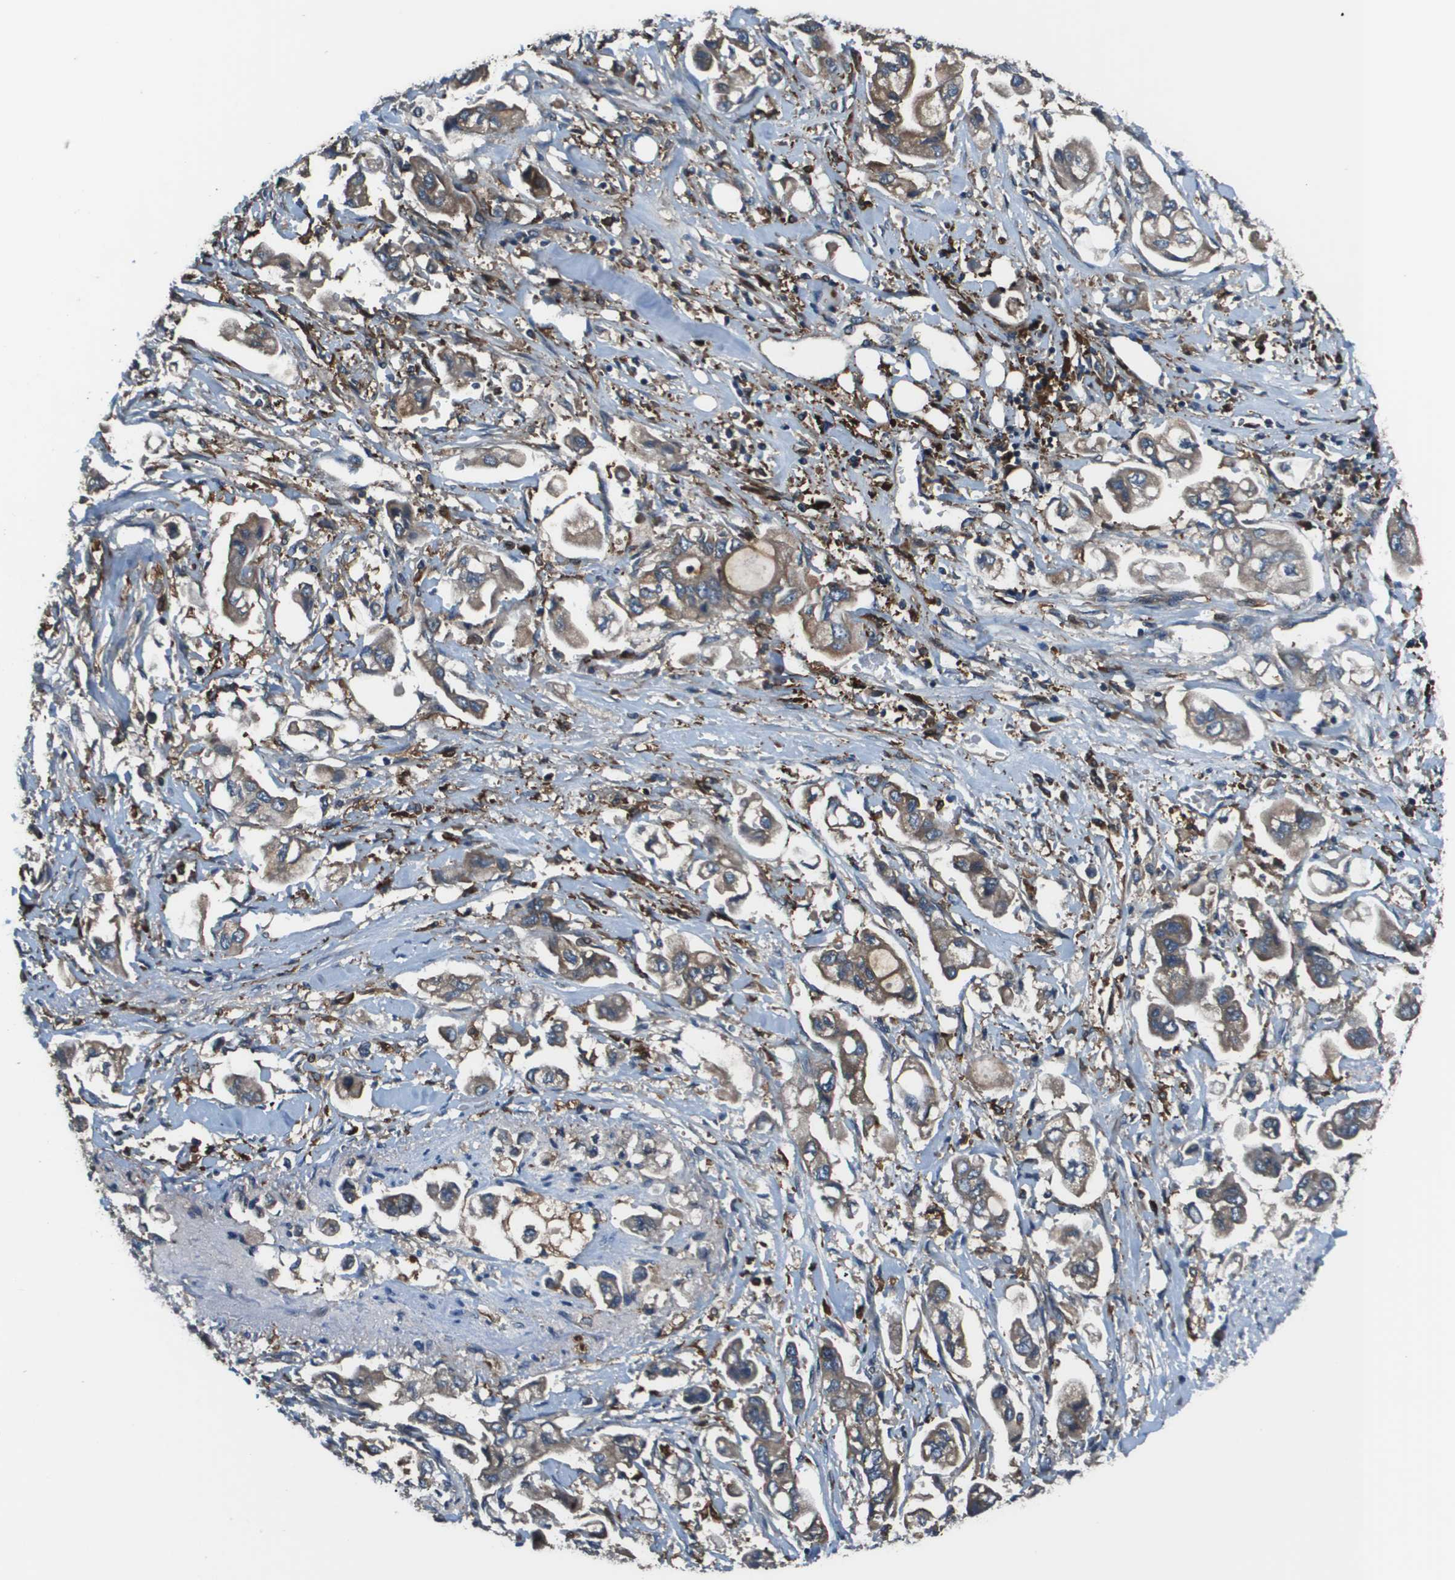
{"staining": {"intensity": "moderate", "quantity": ">75%", "location": "cytoplasmic/membranous"}, "tissue": "stomach cancer", "cell_type": "Tumor cells", "image_type": "cancer", "snomed": [{"axis": "morphology", "description": "Adenocarcinoma, NOS"}, {"axis": "topography", "description": "Stomach"}], "caption": "A brown stain shows moderate cytoplasmic/membranous expression of a protein in stomach cancer tumor cells.", "gene": "EIF3B", "patient": {"sex": "male", "age": 62}}